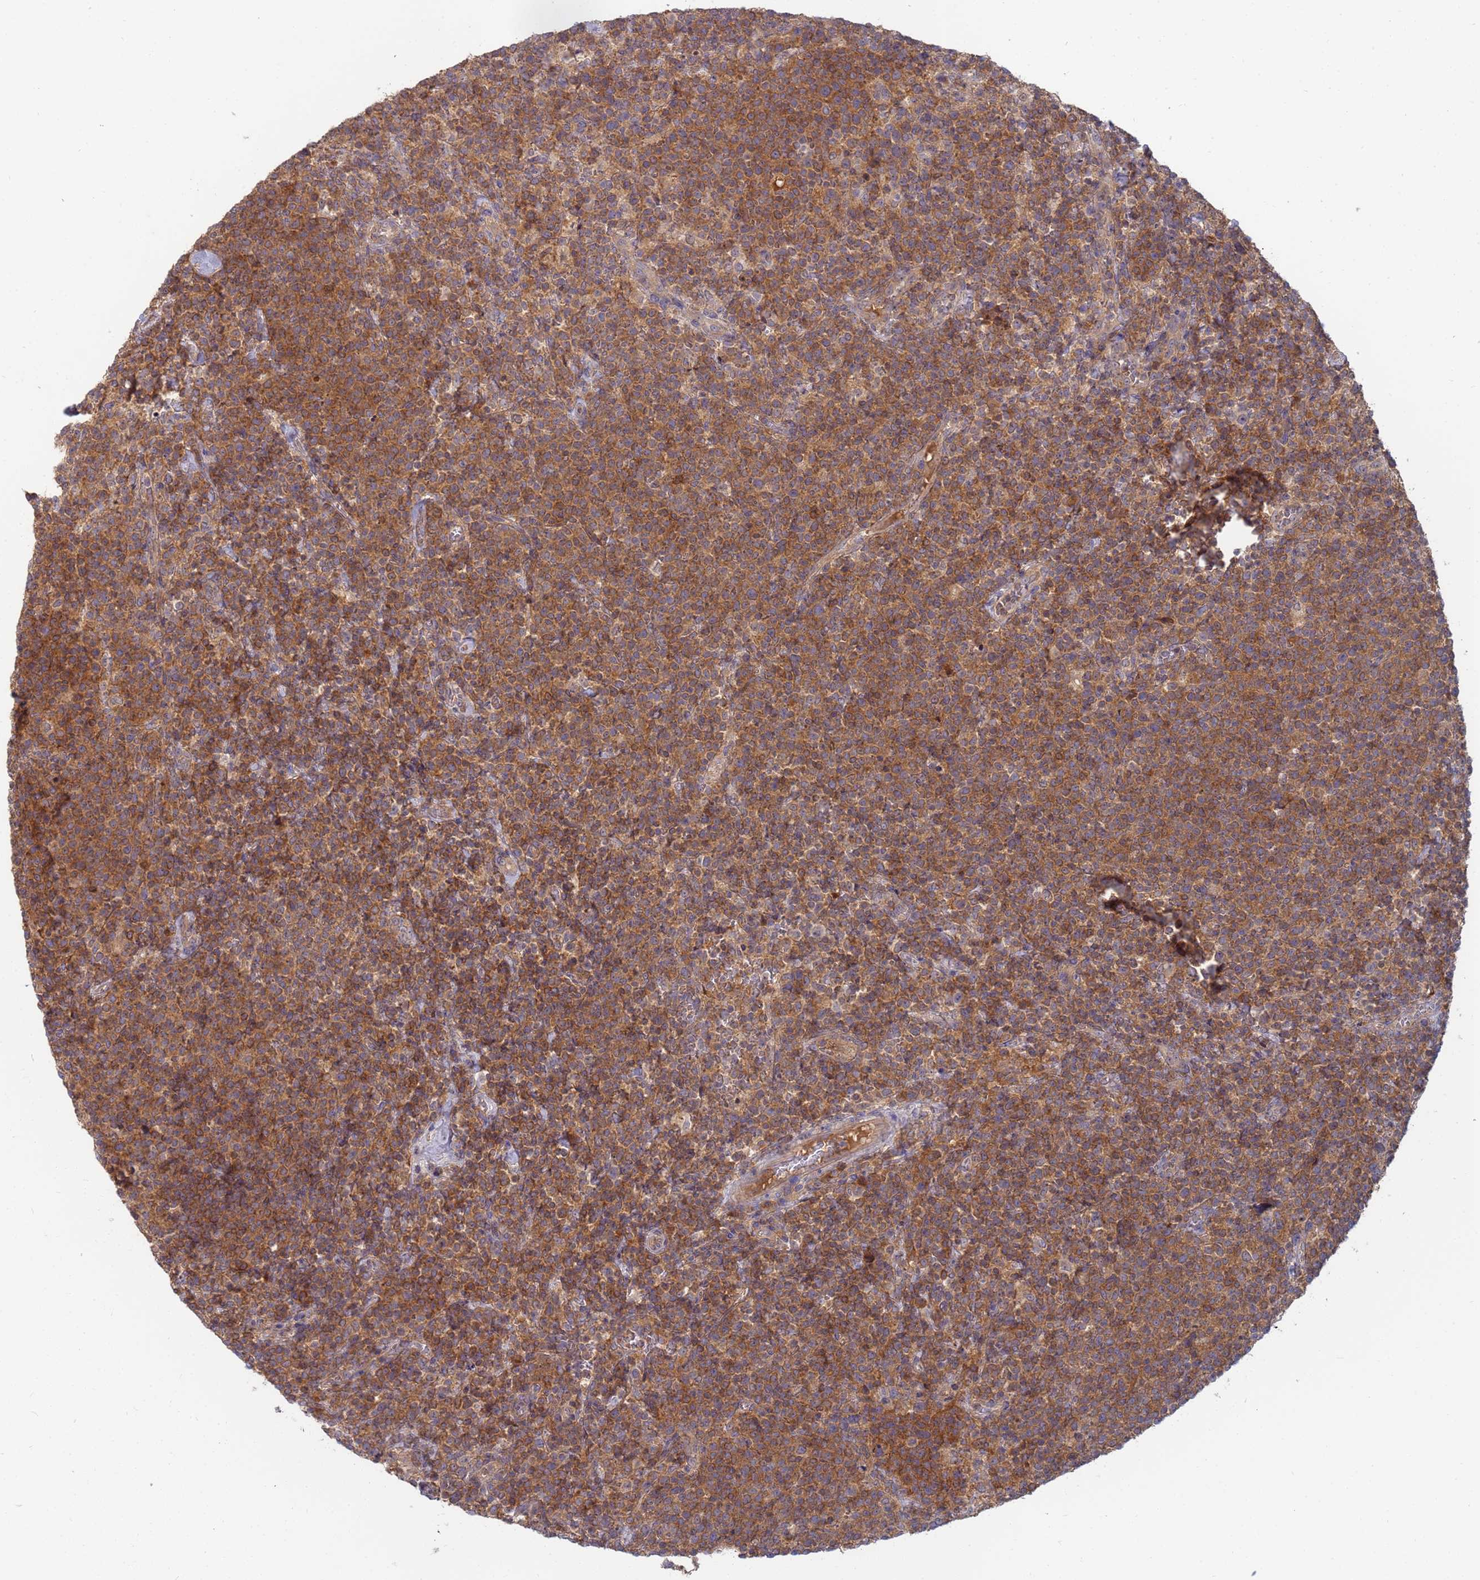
{"staining": {"intensity": "moderate", "quantity": ">75%", "location": "cytoplasmic/membranous"}, "tissue": "lymphoma", "cell_type": "Tumor cells", "image_type": "cancer", "snomed": [{"axis": "morphology", "description": "Malignant lymphoma, non-Hodgkin's type, High grade"}, {"axis": "topography", "description": "Lymph node"}], "caption": "A histopathology image of lymphoma stained for a protein displays moderate cytoplasmic/membranous brown staining in tumor cells.", "gene": "SHARPIN", "patient": {"sex": "male", "age": 61}}